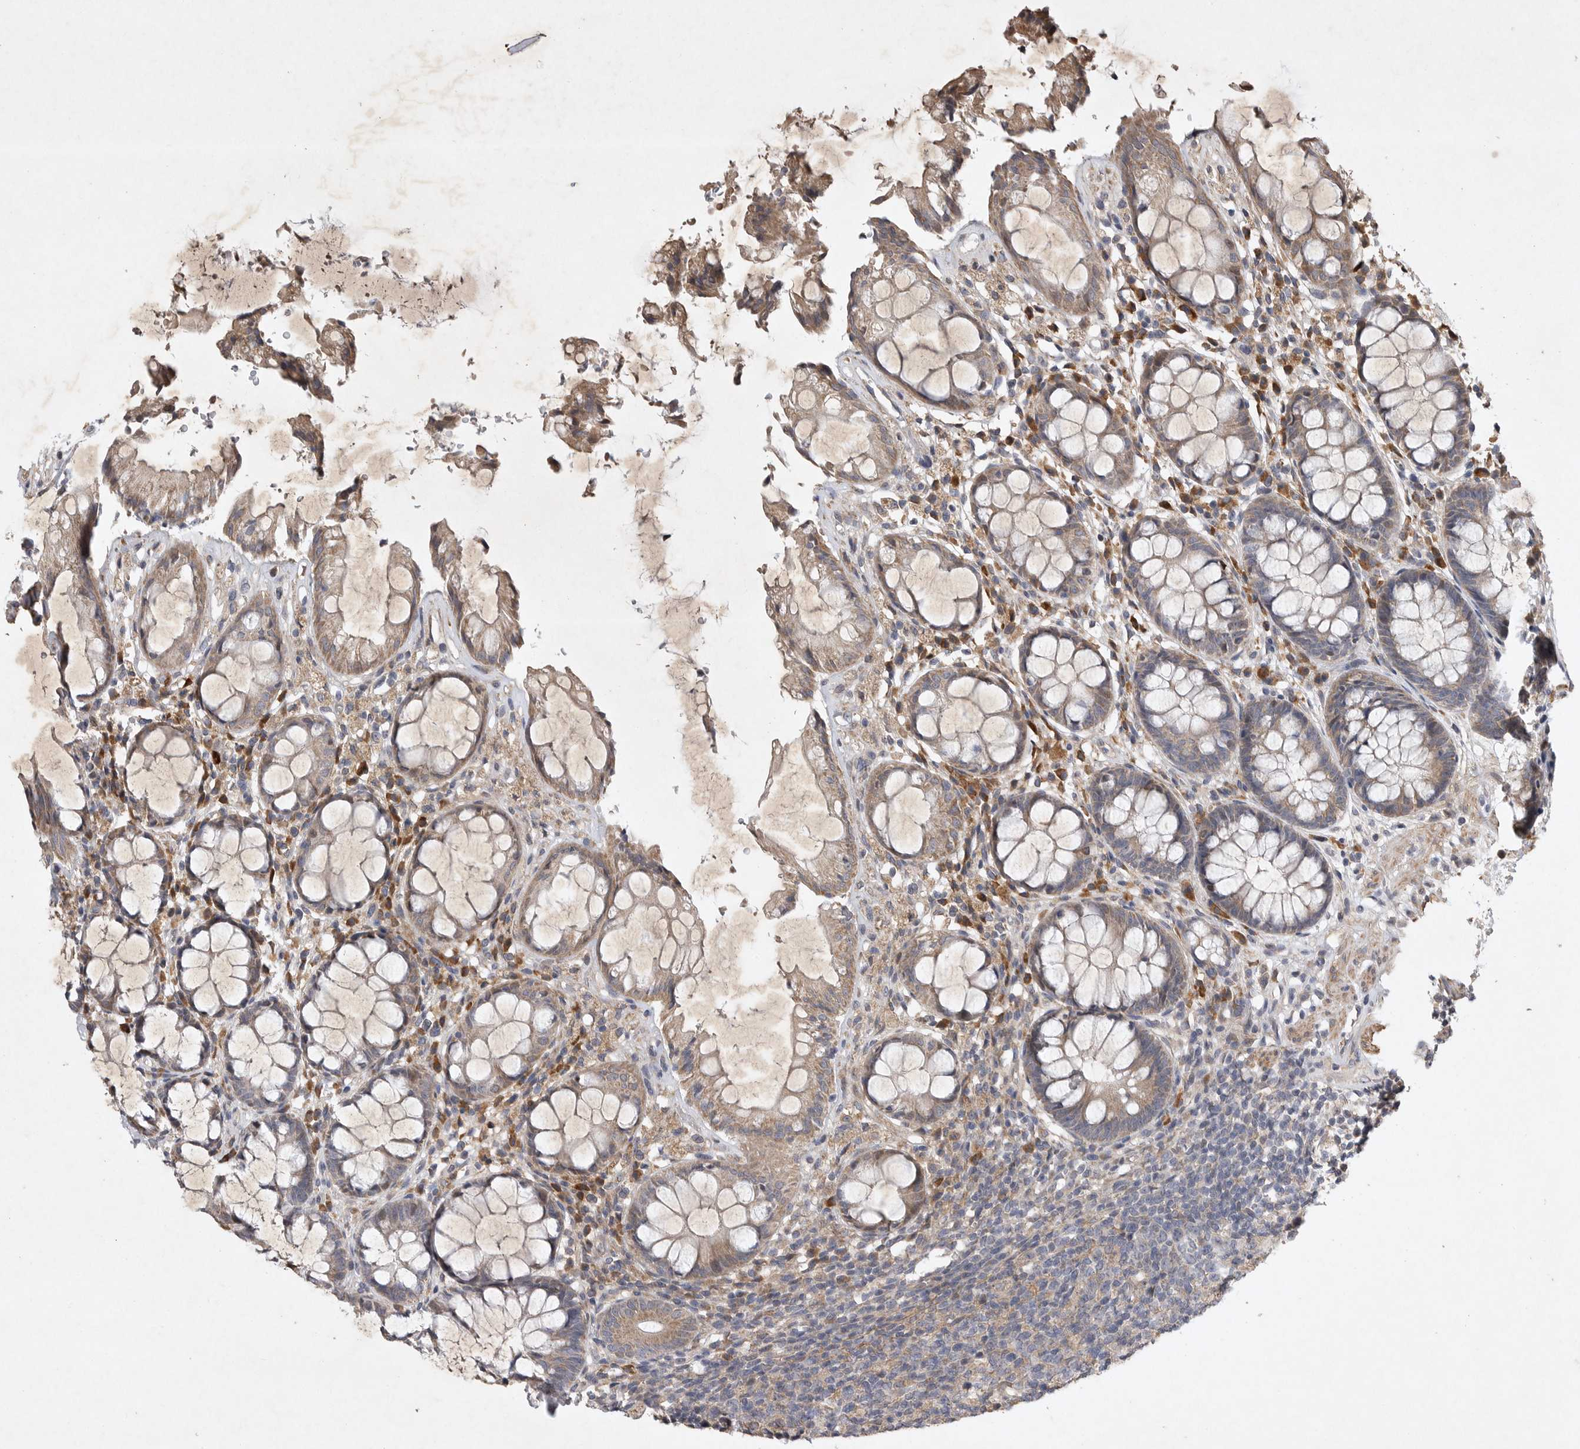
{"staining": {"intensity": "moderate", "quantity": ">75%", "location": "cytoplasmic/membranous"}, "tissue": "rectum", "cell_type": "Glandular cells", "image_type": "normal", "snomed": [{"axis": "morphology", "description": "Normal tissue, NOS"}, {"axis": "topography", "description": "Rectum"}], "caption": "DAB immunohistochemical staining of normal rectum exhibits moderate cytoplasmic/membranous protein positivity in approximately >75% of glandular cells. (Brightfield microscopy of DAB IHC at high magnification).", "gene": "EDEM3", "patient": {"sex": "male", "age": 64}}